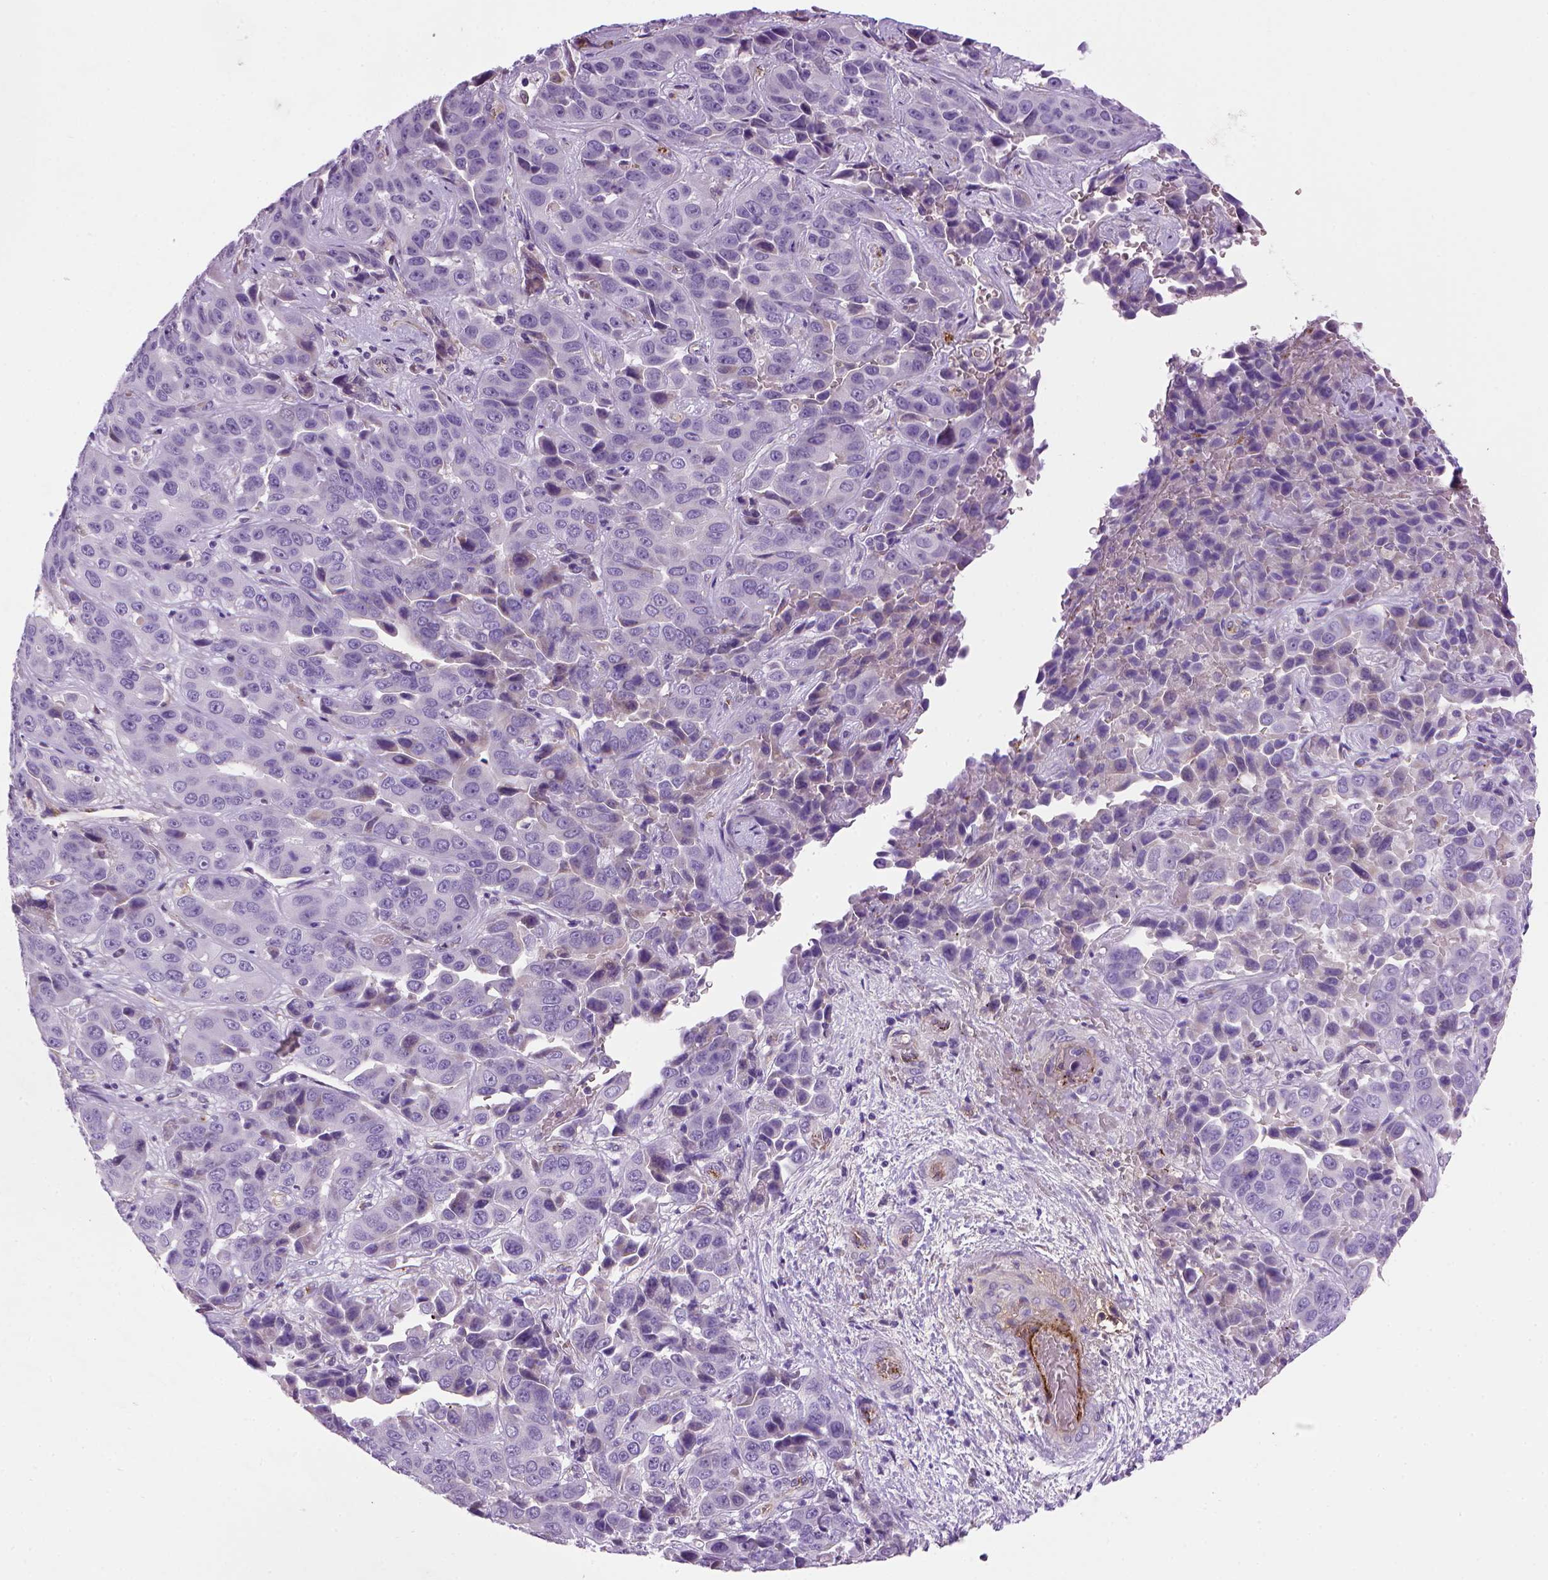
{"staining": {"intensity": "negative", "quantity": "none", "location": "none"}, "tissue": "liver cancer", "cell_type": "Tumor cells", "image_type": "cancer", "snomed": [{"axis": "morphology", "description": "Cholangiocarcinoma"}, {"axis": "topography", "description": "Liver"}], "caption": "Human cholangiocarcinoma (liver) stained for a protein using immunohistochemistry demonstrates no positivity in tumor cells.", "gene": "VWF", "patient": {"sex": "female", "age": 52}}